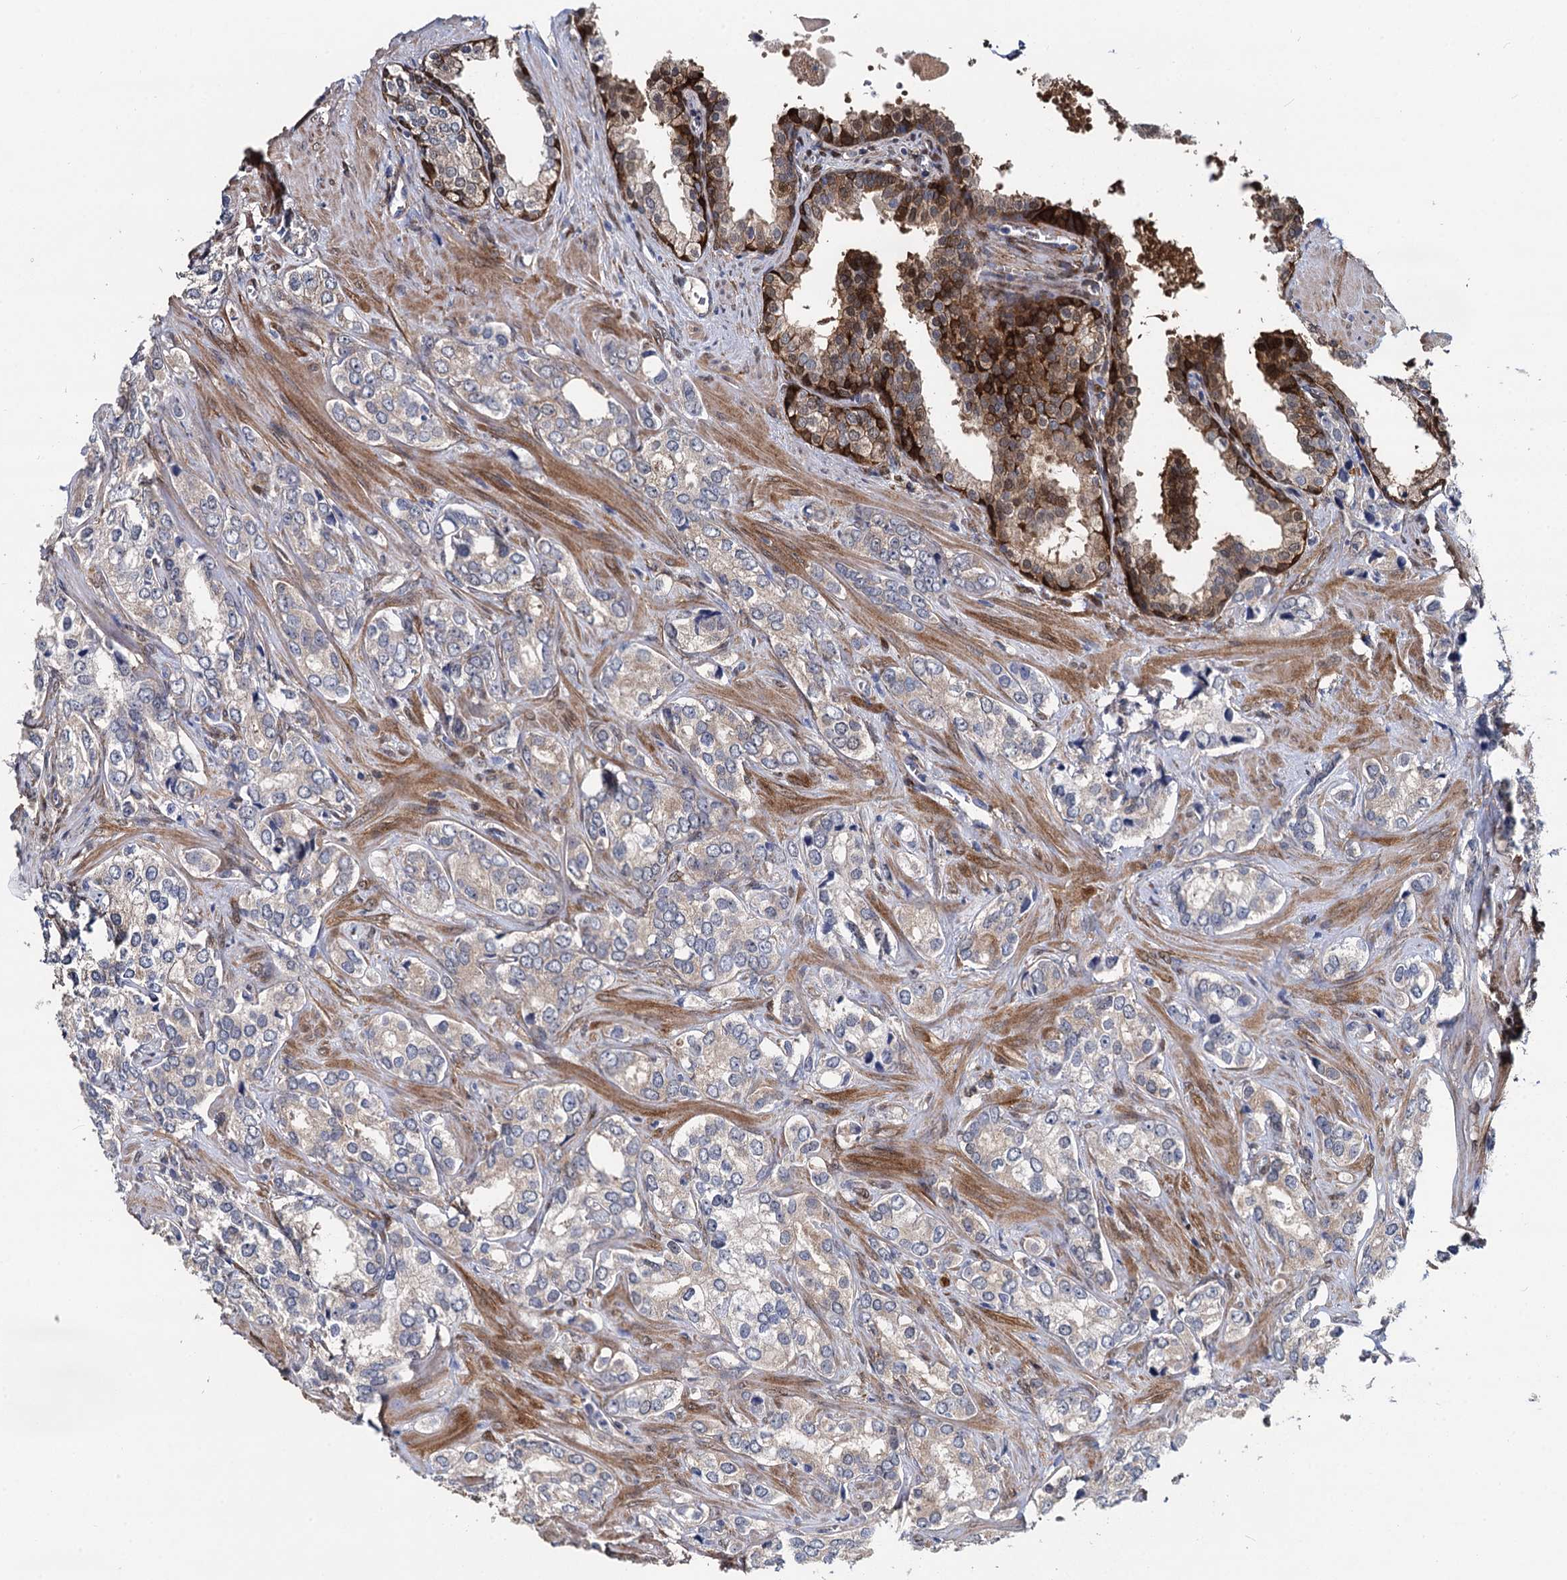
{"staining": {"intensity": "moderate", "quantity": "25%-75%", "location": "cytoplasmic/membranous"}, "tissue": "prostate cancer", "cell_type": "Tumor cells", "image_type": "cancer", "snomed": [{"axis": "morphology", "description": "Adenocarcinoma, High grade"}, {"axis": "topography", "description": "Prostate"}], "caption": "A photomicrograph showing moderate cytoplasmic/membranous expression in approximately 25%-75% of tumor cells in prostate adenocarcinoma (high-grade), as visualized by brown immunohistochemical staining.", "gene": "GSTM3", "patient": {"sex": "male", "age": 66}}